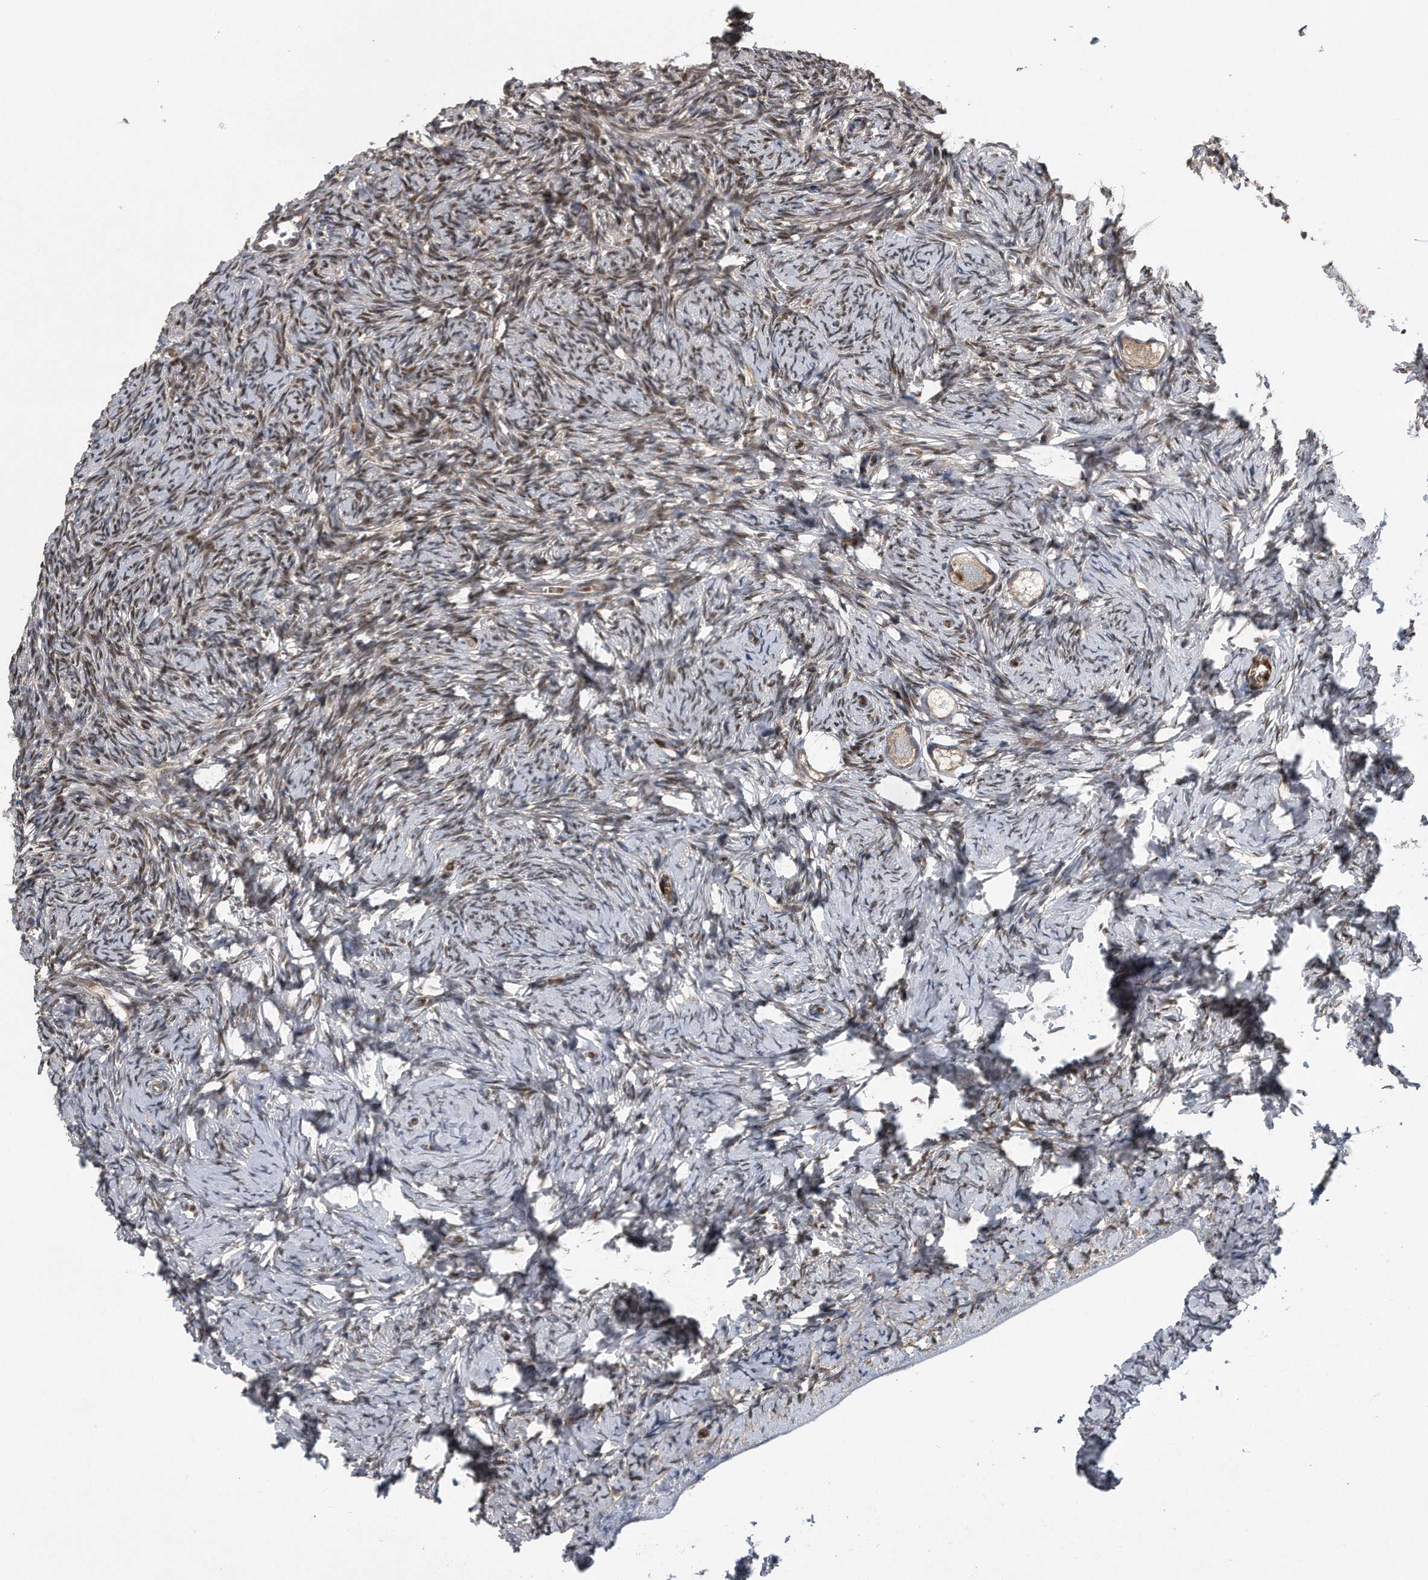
{"staining": {"intensity": "weak", "quantity": ">75%", "location": "cytoplasmic/membranous"}, "tissue": "ovary", "cell_type": "Follicle cells", "image_type": "normal", "snomed": [{"axis": "morphology", "description": "Normal tissue, NOS"}, {"axis": "topography", "description": "Ovary"}], "caption": "Immunohistochemical staining of normal human ovary reveals >75% levels of weak cytoplasmic/membranous protein staining in approximately >75% of follicle cells. (IHC, brightfield microscopy, high magnification).", "gene": "ZNF79", "patient": {"sex": "female", "age": 27}}